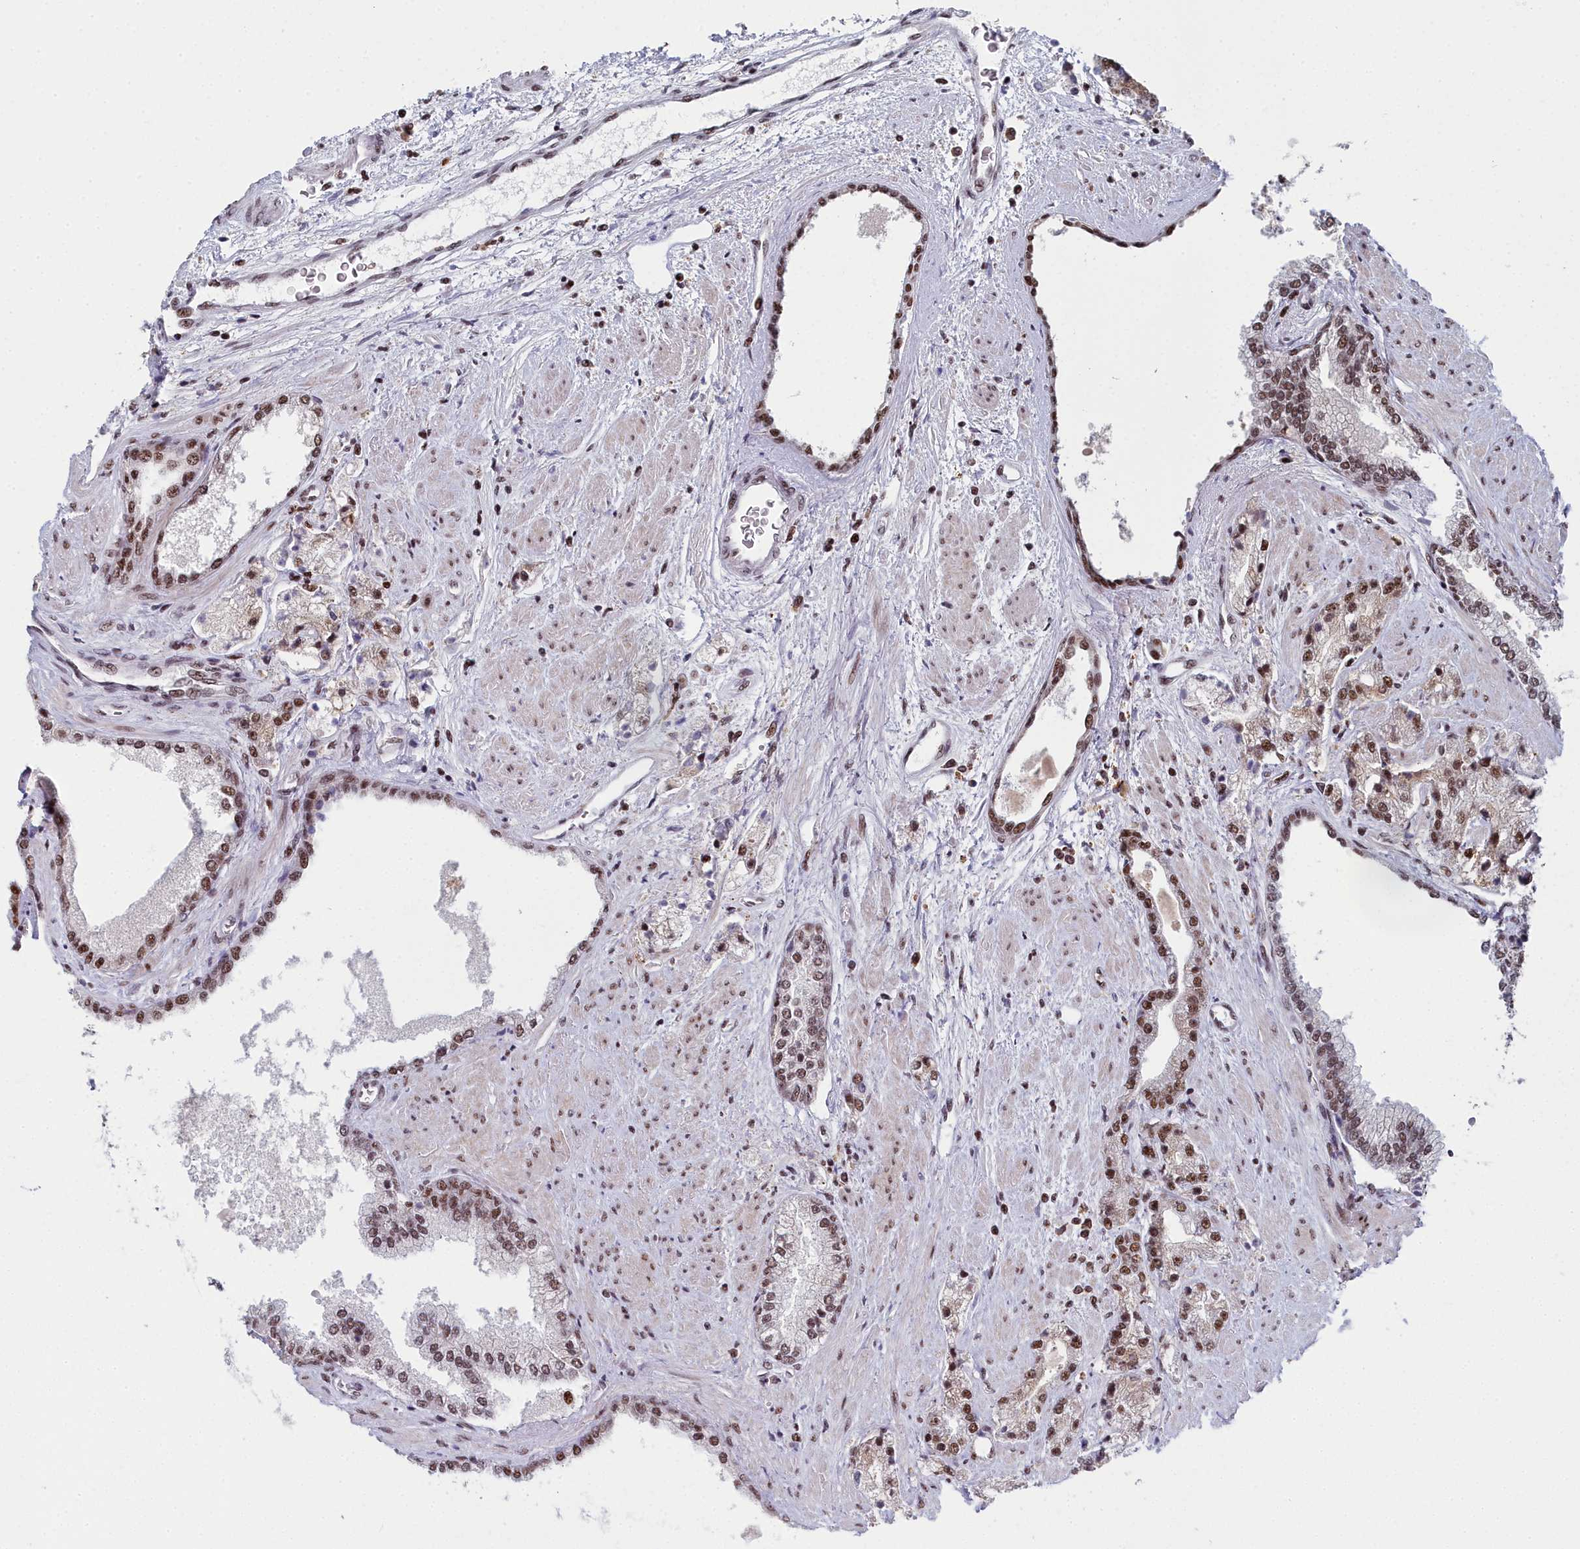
{"staining": {"intensity": "moderate", "quantity": ">75%", "location": "nuclear"}, "tissue": "prostate cancer", "cell_type": "Tumor cells", "image_type": "cancer", "snomed": [{"axis": "morphology", "description": "Adenocarcinoma, High grade"}, {"axis": "topography", "description": "Prostate"}], "caption": "This micrograph exhibits IHC staining of prostate cancer (adenocarcinoma (high-grade)), with medium moderate nuclear positivity in about >75% of tumor cells.", "gene": "SF3B3", "patient": {"sex": "male", "age": 67}}